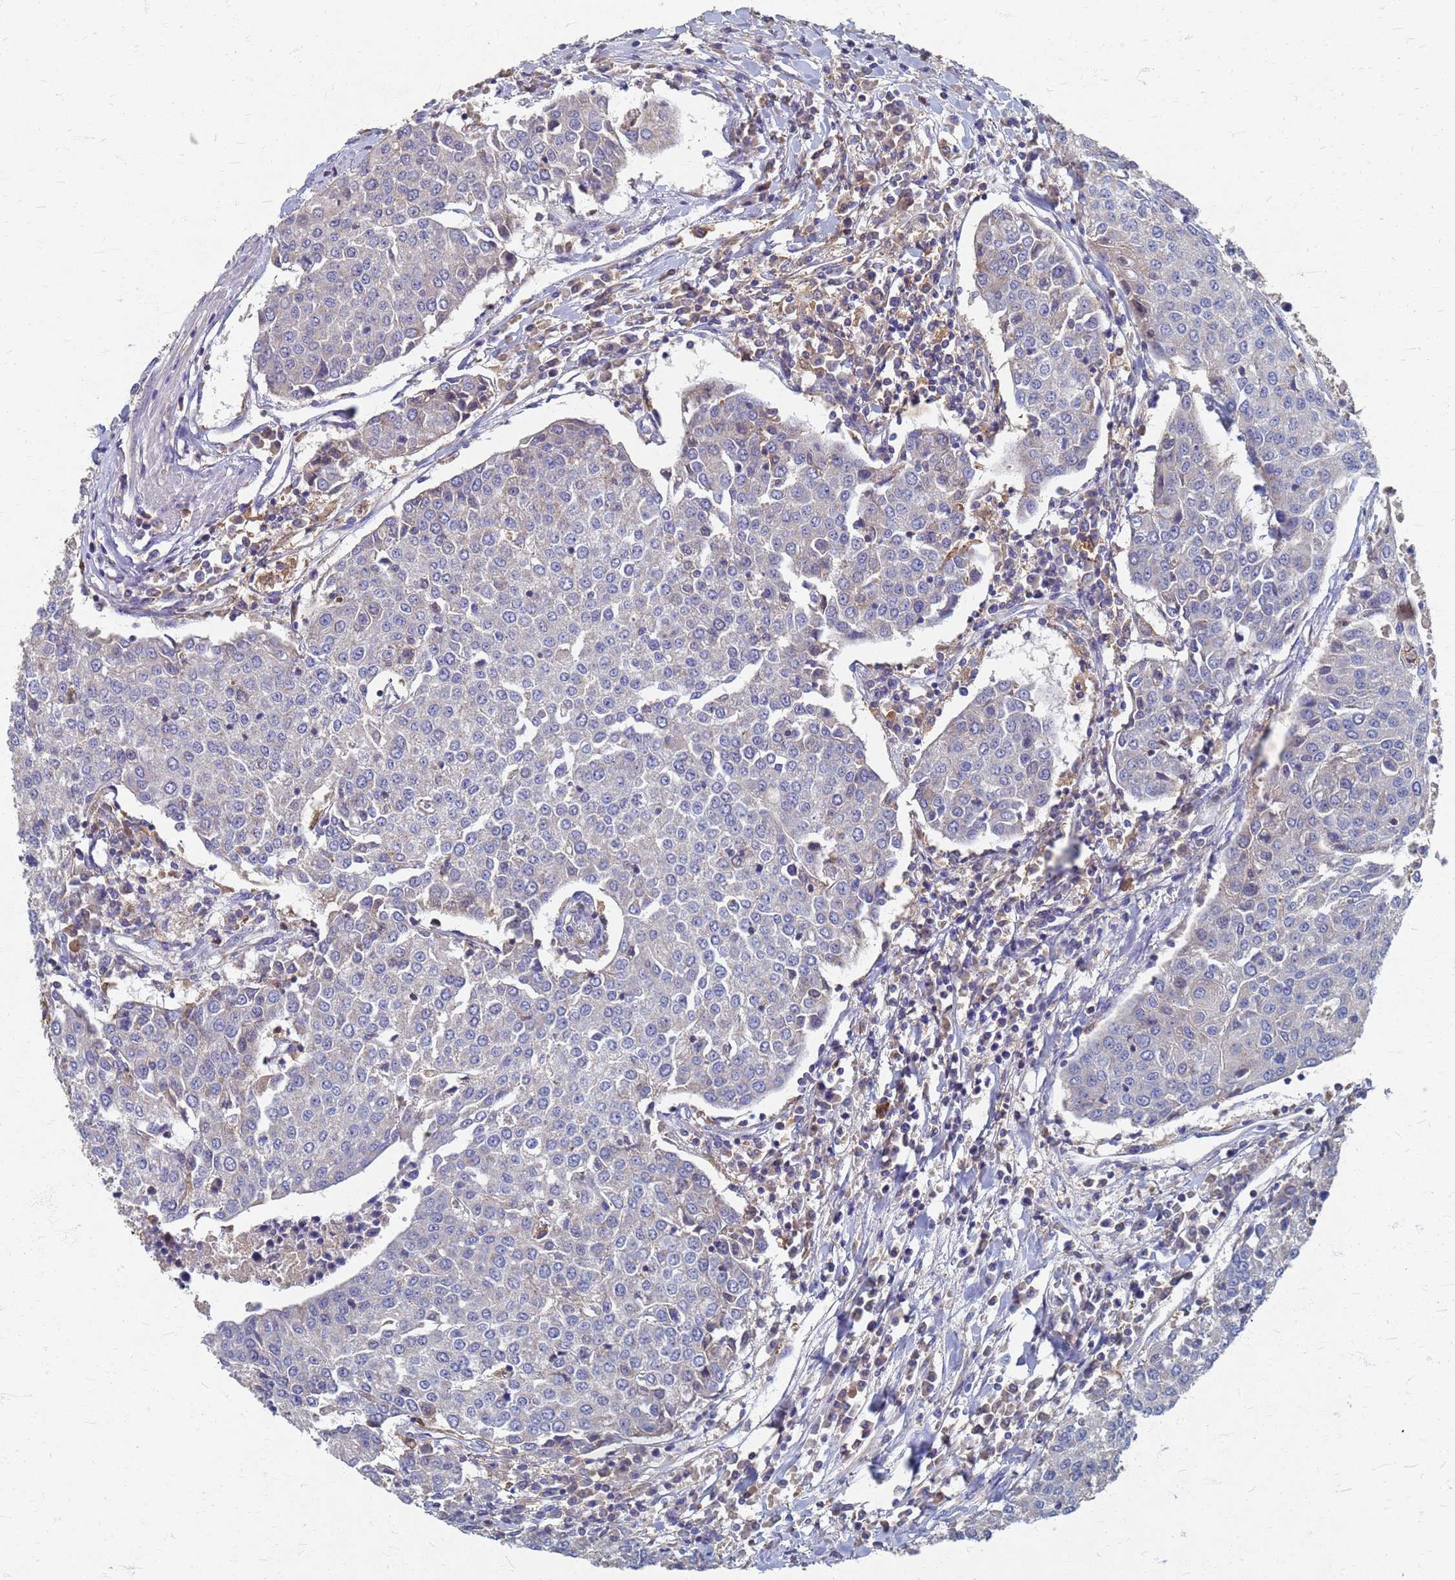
{"staining": {"intensity": "weak", "quantity": "<25%", "location": "cytoplasmic/membranous"}, "tissue": "urothelial cancer", "cell_type": "Tumor cells", "image_type": "cancer", "snomed": [{"axis": "morphology", "description": "Urothelial carcinoma, High grade"}, {"axis": "topography", "description": "Urinary bladder"}], "caption": "Tumor cells are negative for brown protein staining in urothelial carcinoma (high-grade).", "gene": "KRCC1", "patient": {"sex": "female", "age": 85}}